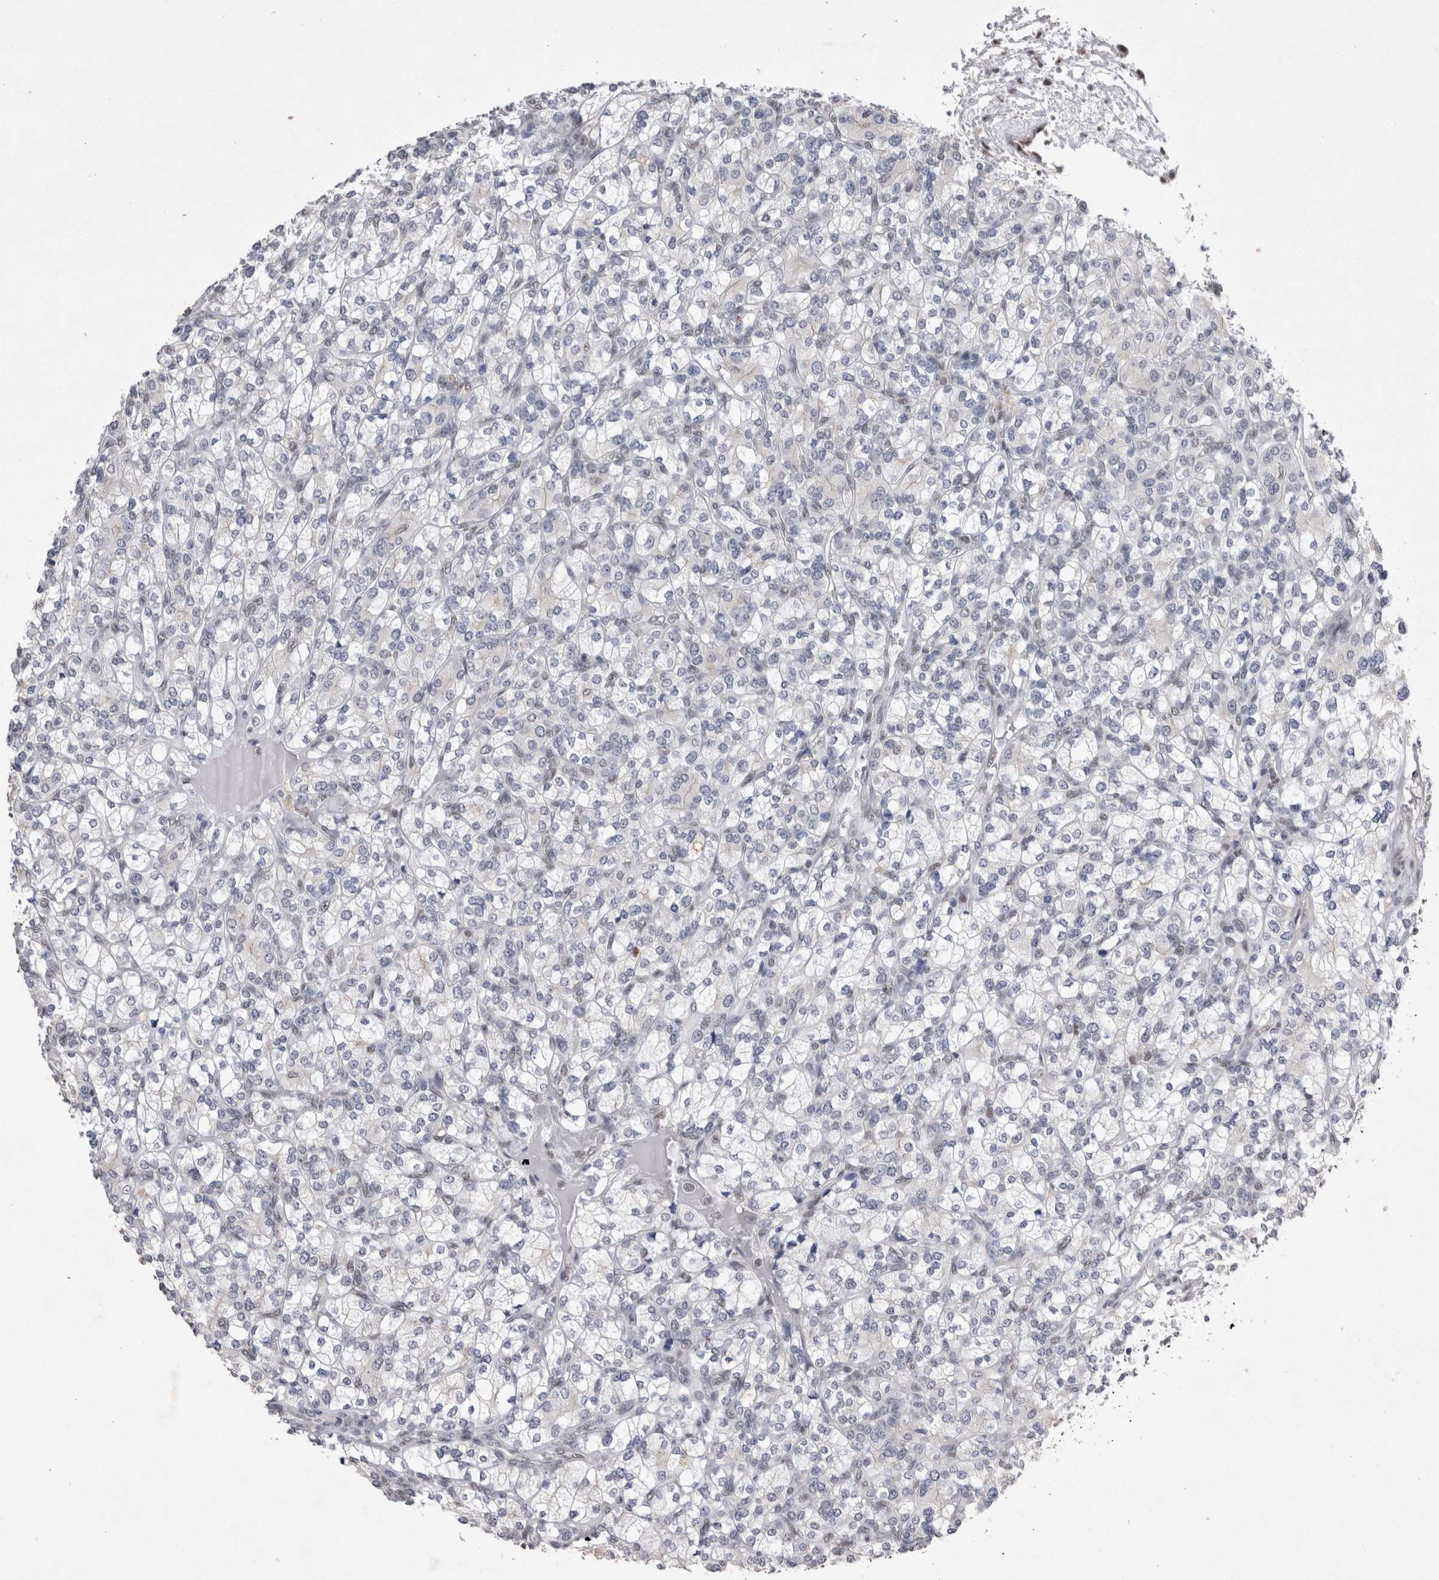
{"staining": {"intensity": "negative", "quantity": "none", "location": "none"}, "tissue": "renal cancer", "cell_type": "Tumor cells", "image_type": "cancer", "snomed": [{"axis": "morphology", "description": "Adenocarcinoma, NOS"}, {"axis": "topography", "description": "Kidney"}], "caption": "The micrograph demonstrates no staining of tumor cells in adenocarcinoma (renal).", "gene": "RBM6", "patient": {"sex": "male", "age": 77}}